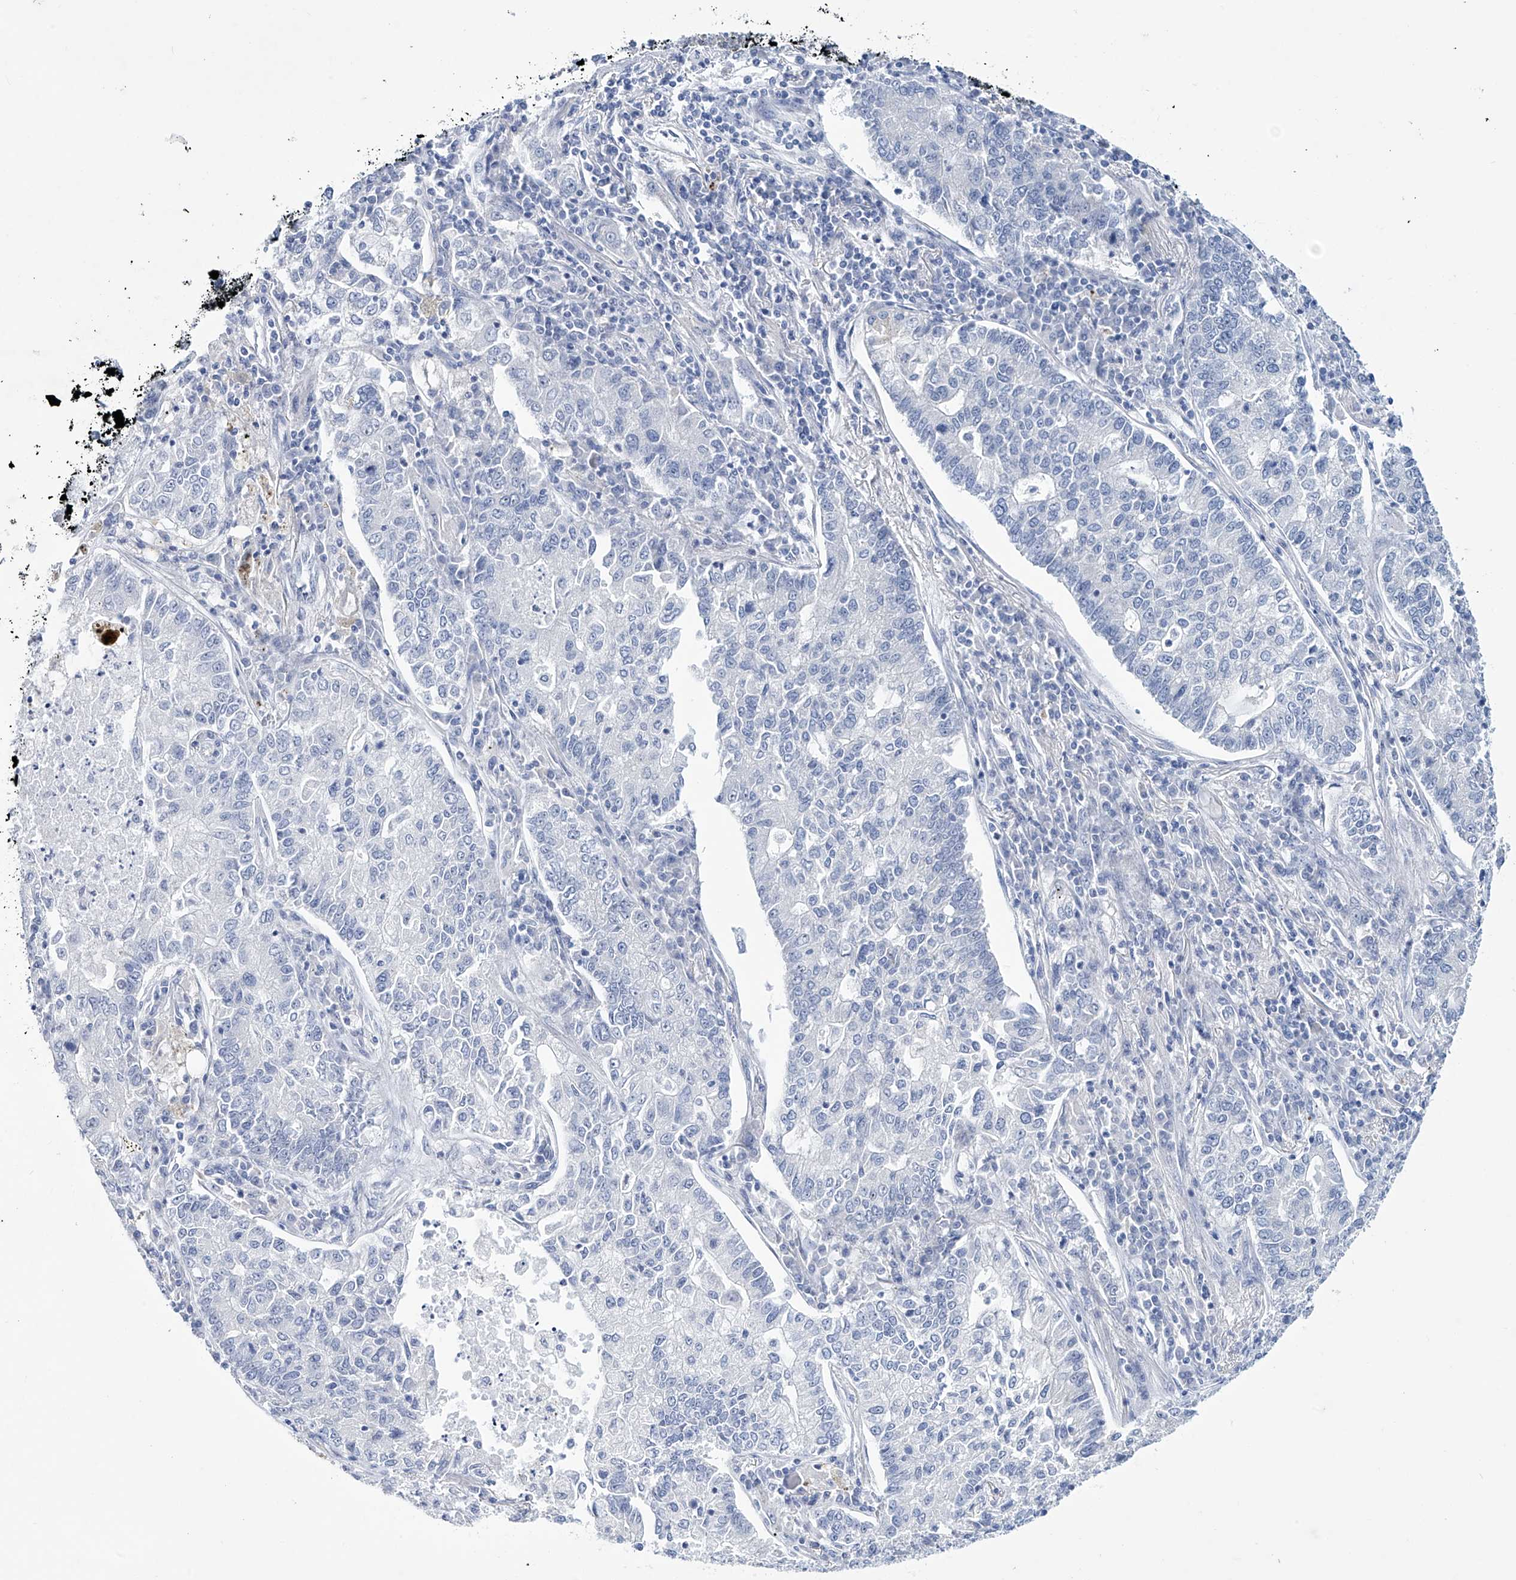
{"staining": {"intensity": "negative", "quantity": "none", "location": "none"}, "tissue": "lung cancer", "cell_type": "Tumor cells", "image_type": "cancer", "snomed": [{"axis": "morphology", "description": "Adenocarcinoma, NOS"}, {"axis": "topography", "description": "Lung"}], "caption": "High magnification brightfield microscopy of lung cancer (adenocarcinoma) stained with DAB (3,3'-diaminobenzidine) (brown) and counterstained with hematoxylin (blue): tumor cells show no significant positivity.", "gene": "TRIM60", "patient": {"sex": "male", "age": 49}}